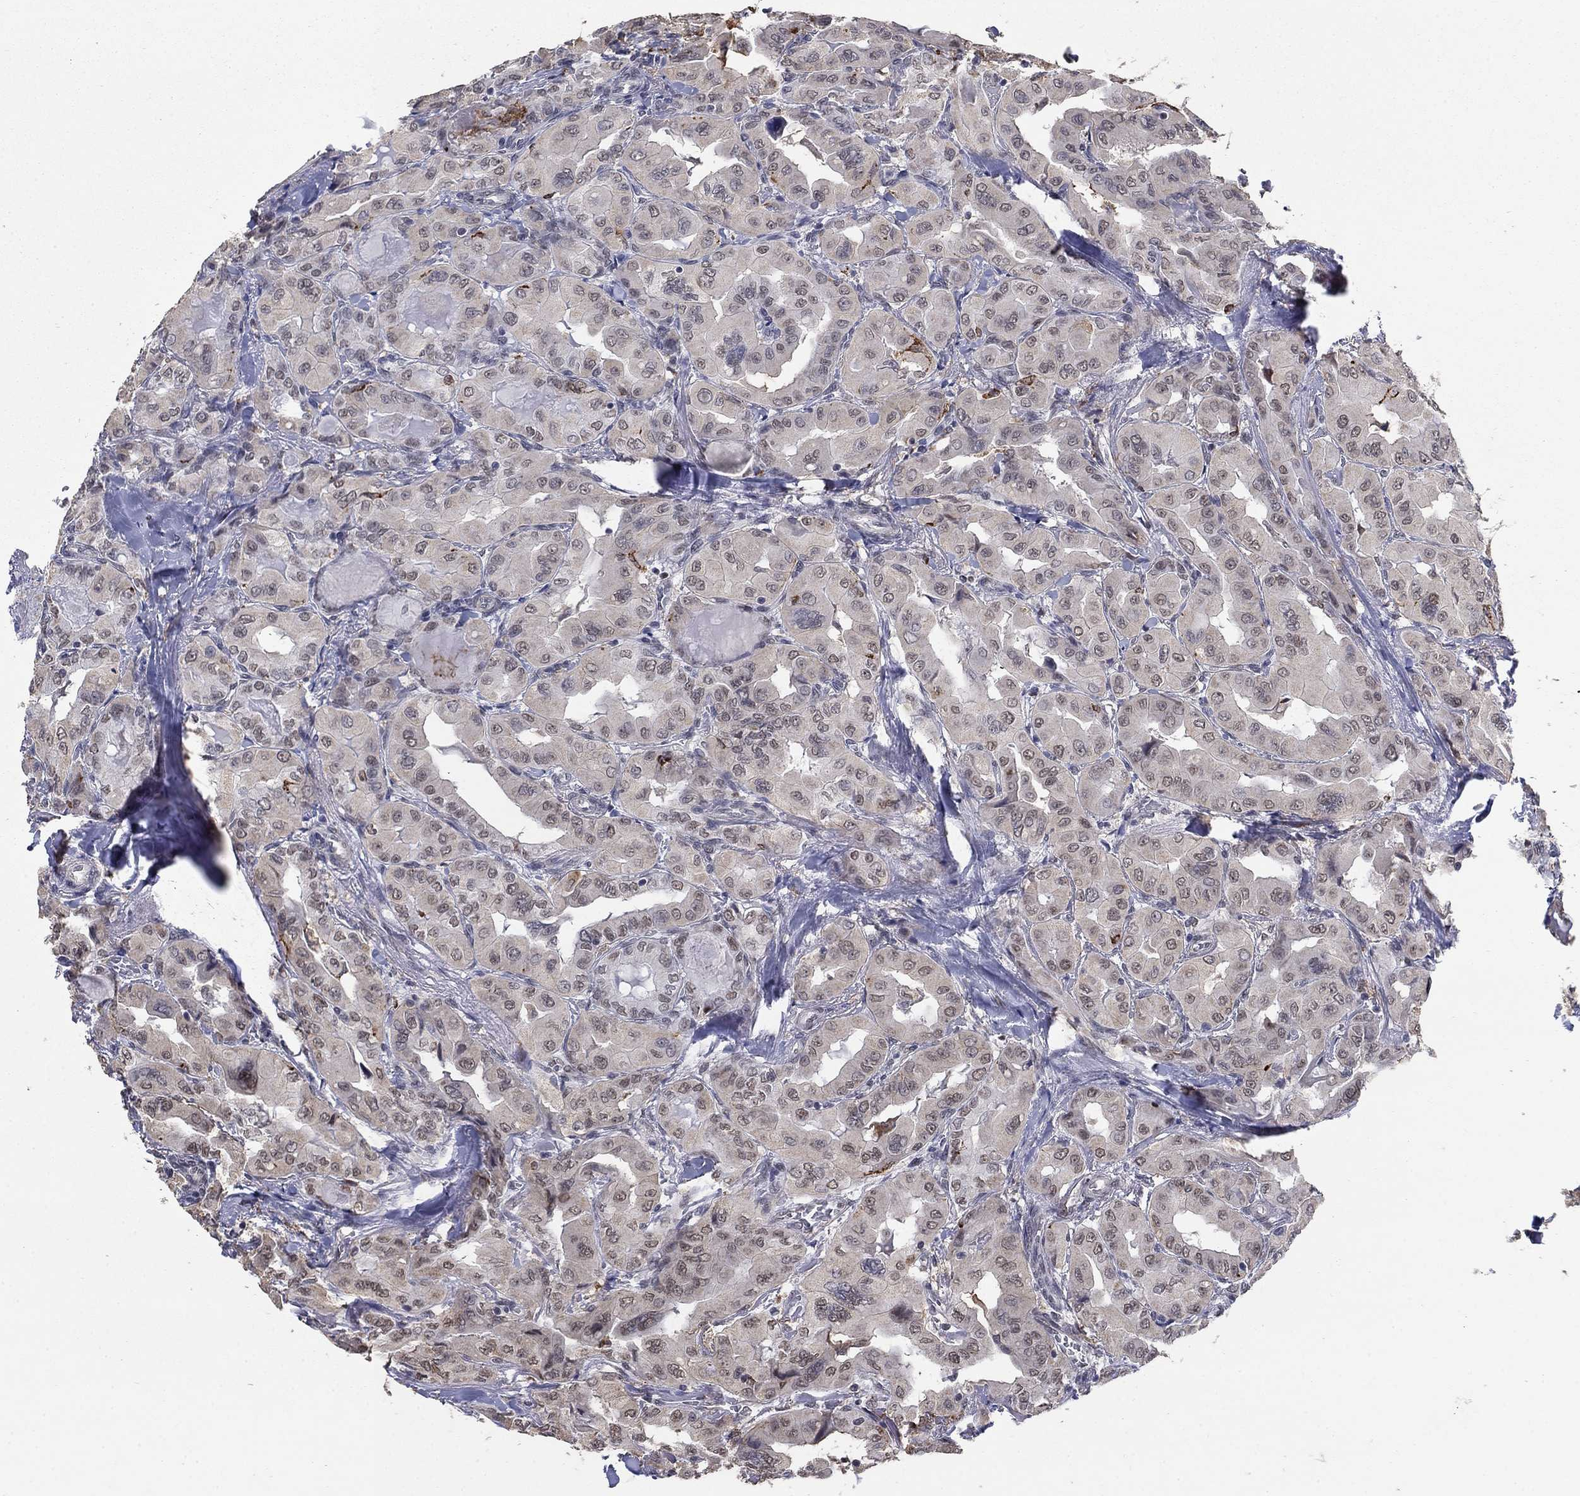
{"staining": {"intensity": "moderate", "quantity": "25%-75%", "location": "nuclear"}, "tissue": "thyroid cancer", "cell_type": "Tumor cells", "image_type": "cancer", "snomed": [{"axis": "morphology", "description": "Normal tissue, NOS"}, {"axis": "morphology", "description": "Papillary adenocarcinoma, NOS"}, {"axis": "topography", "description": "Thyroid gland"}], "caption": "A histopathology image of papillary adenocarcinoma (thyroid) stained for a protein demonstrates moderate nuclear brown staining in tumor cells. (IHC, brightfield microscopy, high magnification).", "gene": "GRIA3", "patient": {"sex": "female", "age": 66}}